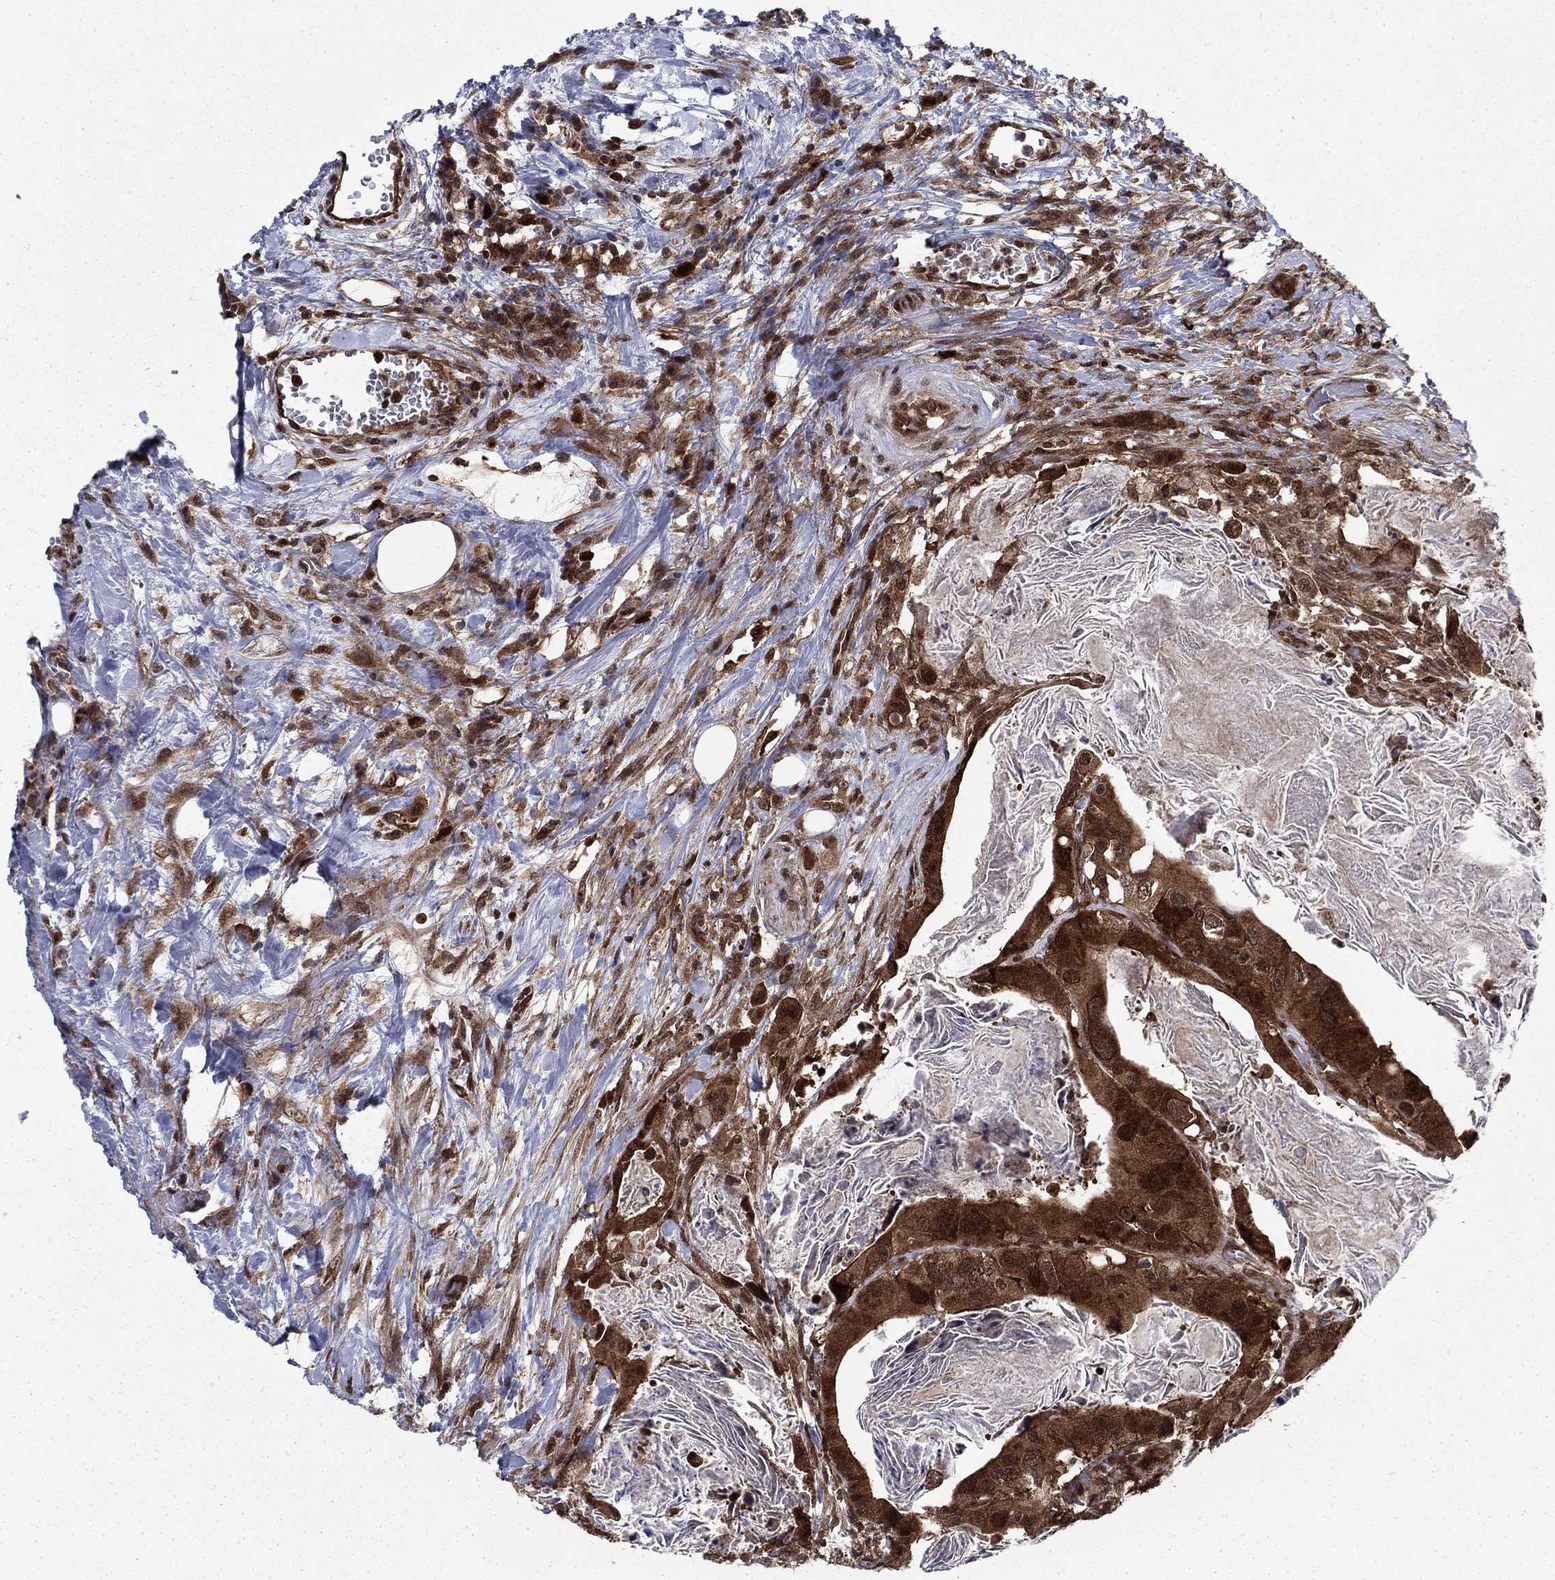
{"staining": {"intensity": "strong", "quantity": ">75%", "location": "cytoplasmic/membranous"}, "tissue": "colorectal cancer", "cell_type": "Tumor cells", "image_type": "cancer", "snomed": [{"axis": "morphology", "description": "Adenocarcinoma, NOS"}, {"axis": "topography", "description": "Rectum"}], "caption": "Immunohistochemical staining of colorectal adenocarcinoma demonstrates strong cytoplasmic/membranous protein staining in approximately >75% of tumor cells.", "gene": "DNAJA1", "patient": {"sex": "male", "age": 64}}